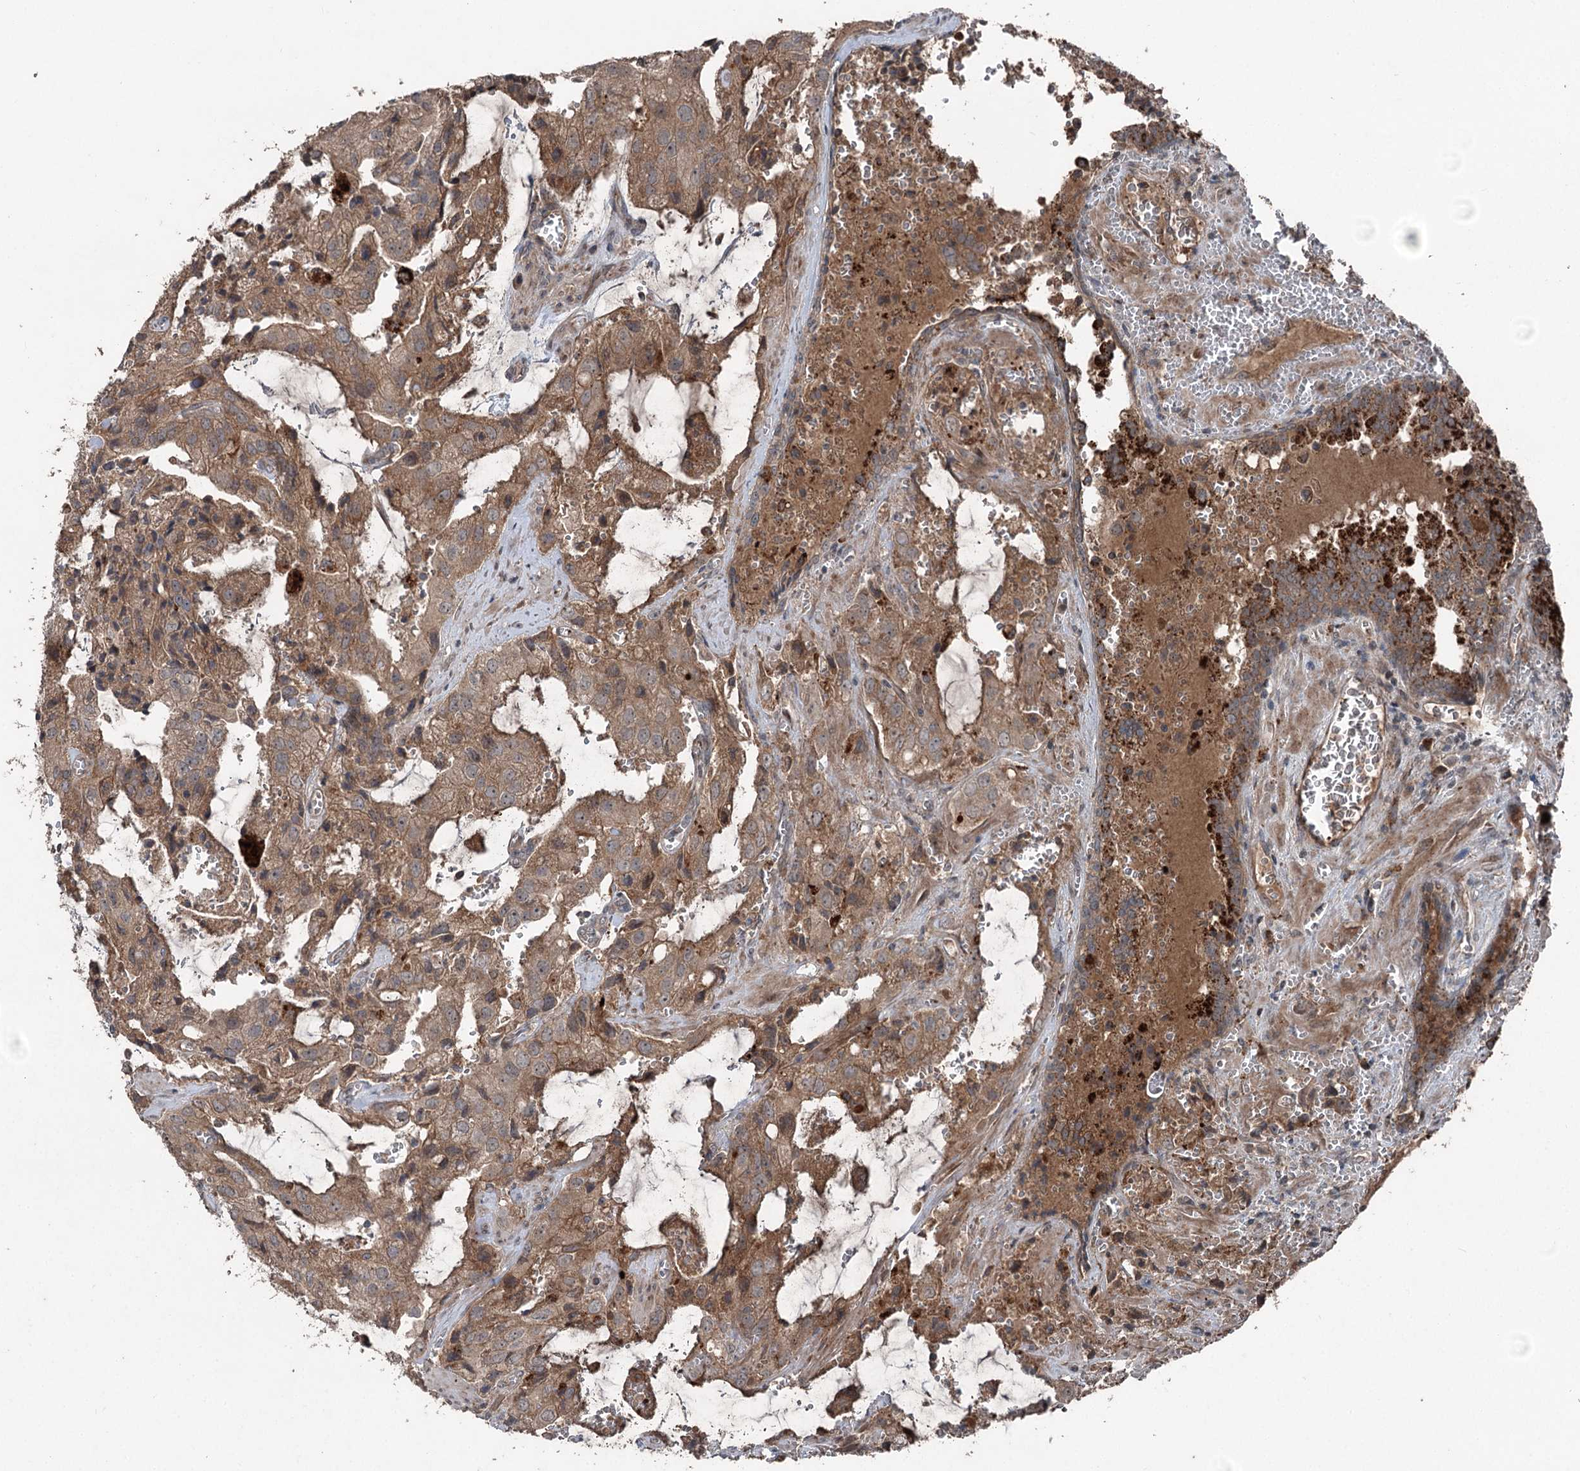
{"staining": {"intensity": "moderate", "quantity": ">75%", "location": "cytoplasmic/membranous"}, "tissue": "prostate cancer", "cell_type": "Tumor cells", "image_type": "cancer", "snomed": [{"axis": "morphology", "description": "Adenocarcinoma, High grade"}, {"axis": "topography", "description": "Prostate"}], "caption": "Prostate adenocarcinoma (high-grade) stained with DAB immunohistochemistry (IHC) demonstrates medium levels of moderate cytoplasmic/membranous staining in about >75% of tumor cells.", "gene": "MAPK8IP2", "patient": {"sex": "male", "age": 68}}